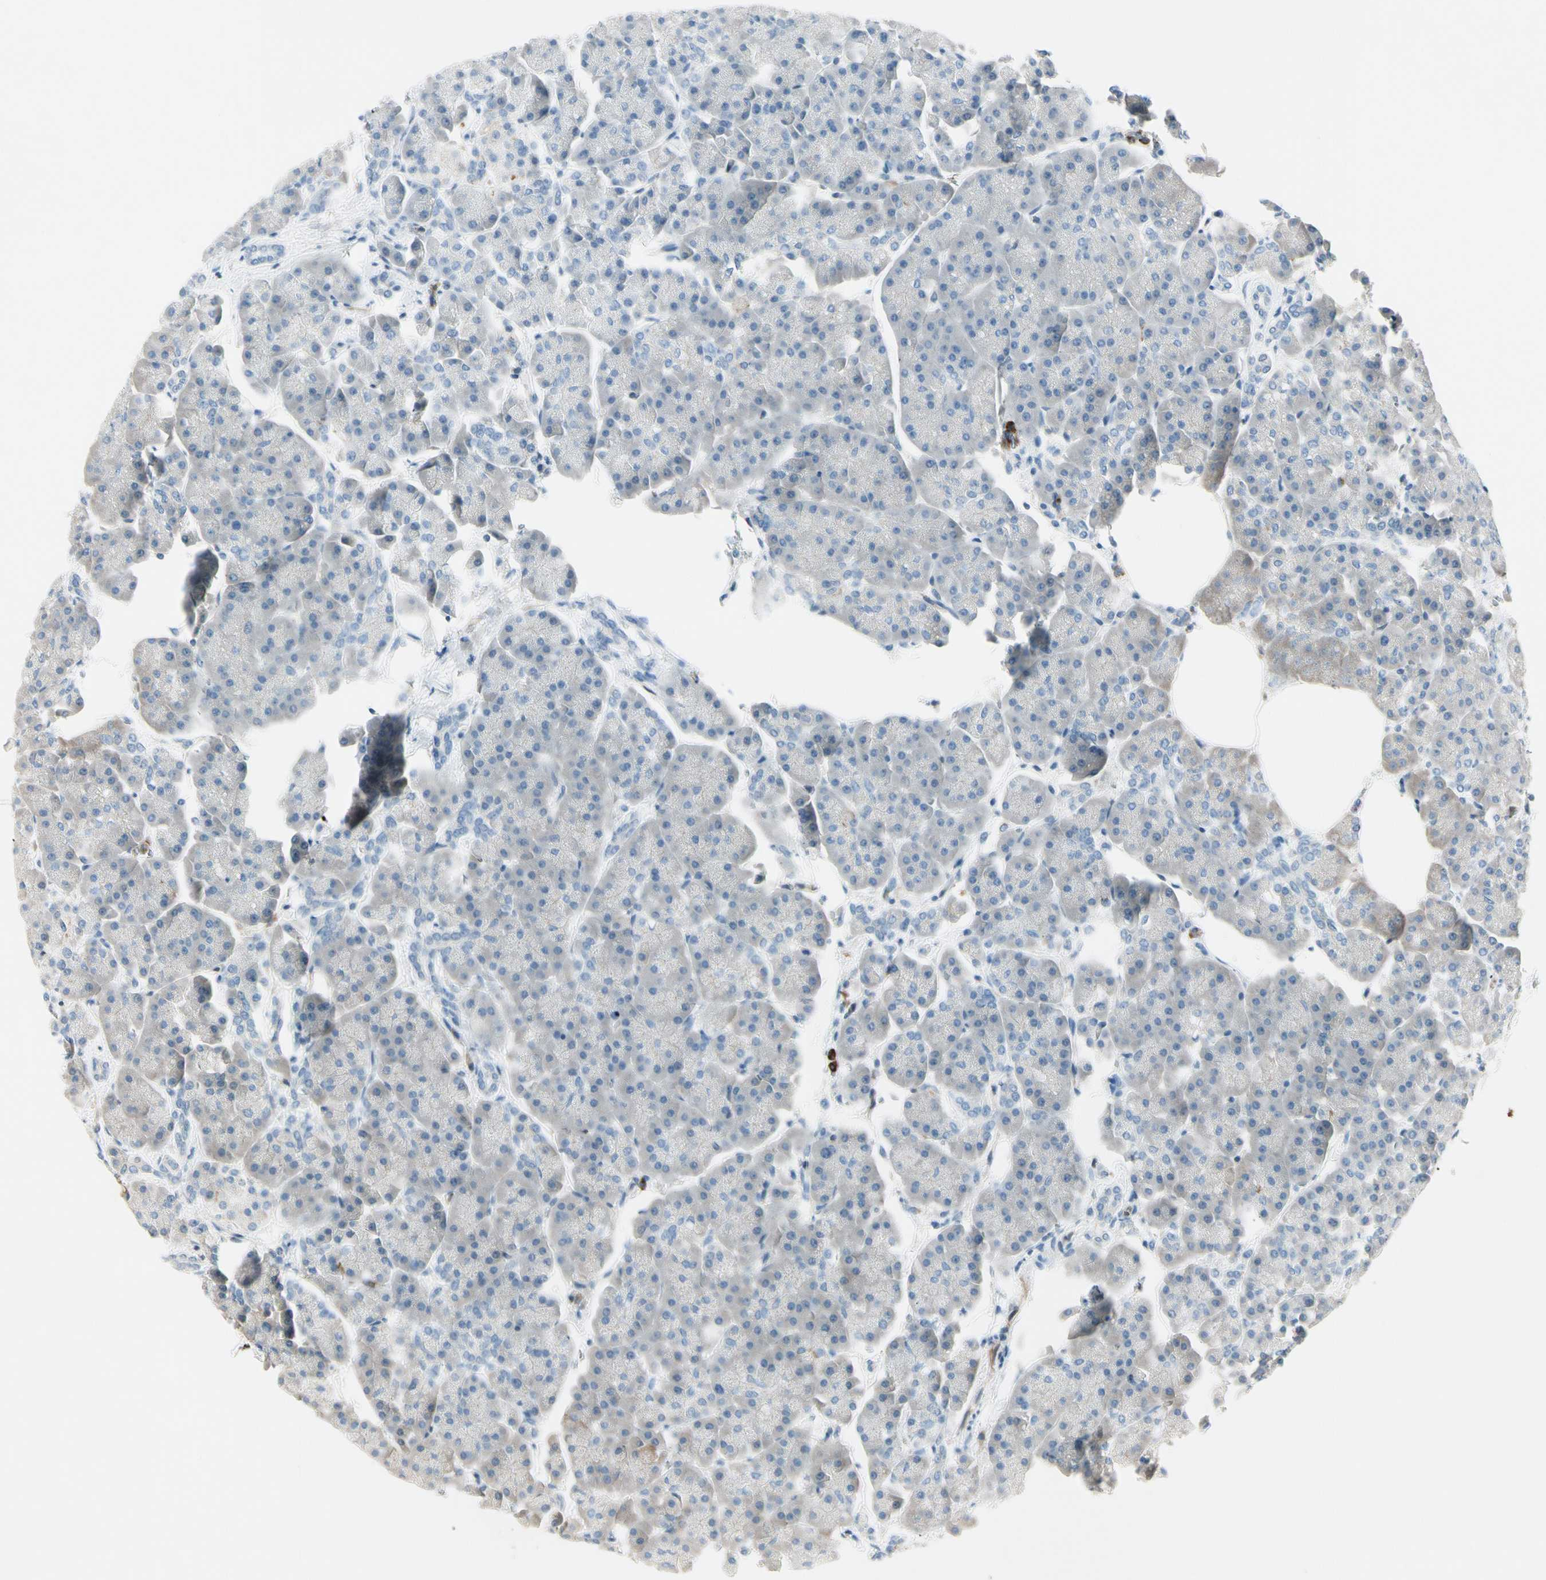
{"staining": {"intensity": "negative", "quantity": "none", "location": "none"}, "tissue": "pancreas", "cell_type": "Exocrine glandular cells", "image_type": "normal", "snomed": [{"axis": "morphology", "description": "Normal tissue, NOS"}, {"axis": "topography", "description": "Pancreas"}], "caption": "Immunohistochemistry (IHC) histopathology image of unremarkable pancreas: human pancreas stained with DAB (3,3'-diaminobenzidine) displays no significant protein positivity in exocrine glandular cells.", "gene": "CD93", "patient": {"sex": "female", "age": 70}}